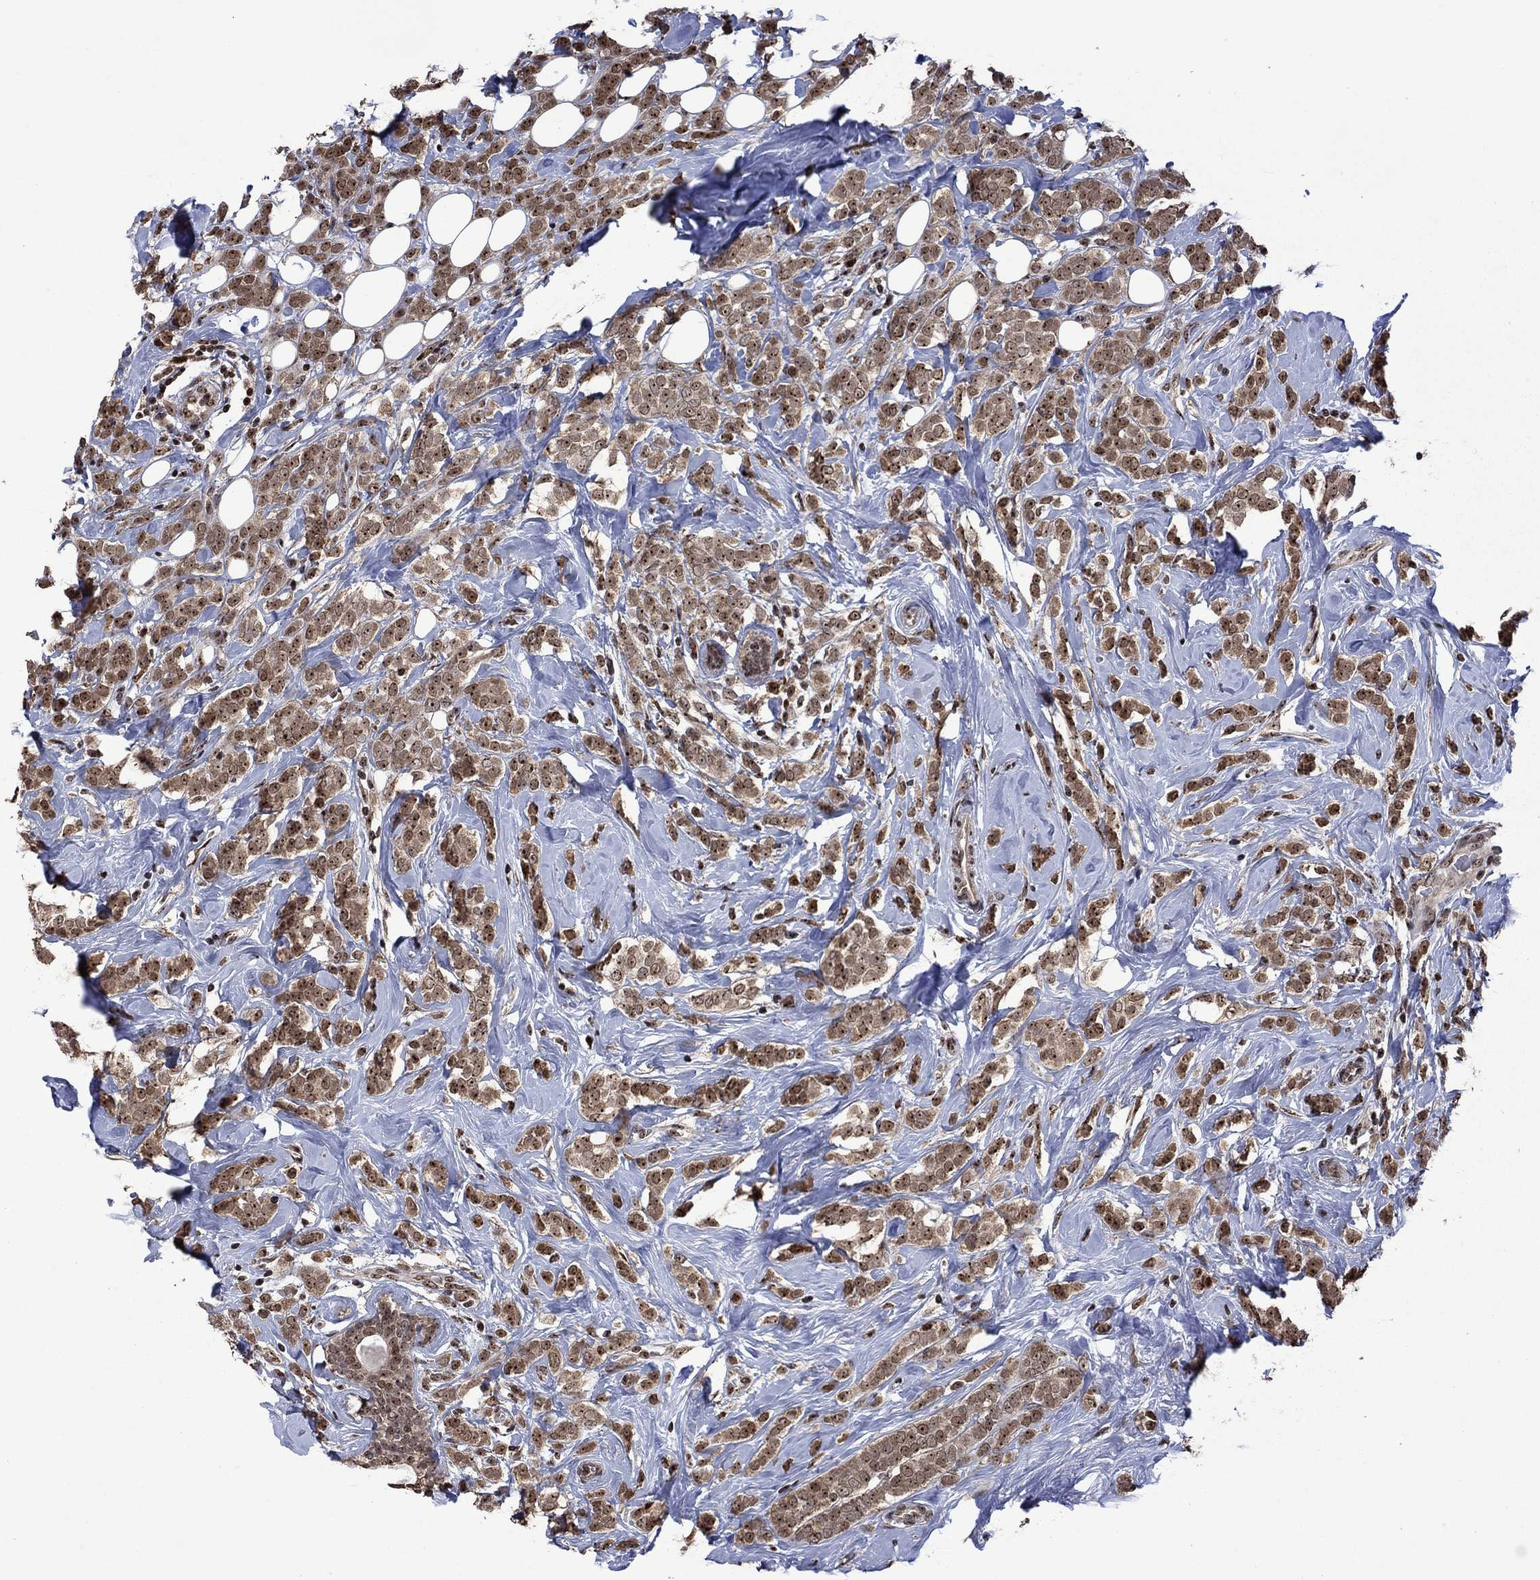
{"staining": {"intensity": "moderate", "quantity": ">75%", "location": "cytoplasmic/membranous,nuclear"}, "tissue": "breast cancer", "cell_type": "Tumor cells", "image_type": "cancer", "snomed": [{"axis": "morphology", "description": "Lobular carcinoma"}, {"axis": "topography", "description": "Breast"}], "caption": "Human breast lobular carcinoma stained with a protein marker shows moderate staining in tumor cells.", "gene": "FBL", "patient": {"sex": "female", "age": 49}}